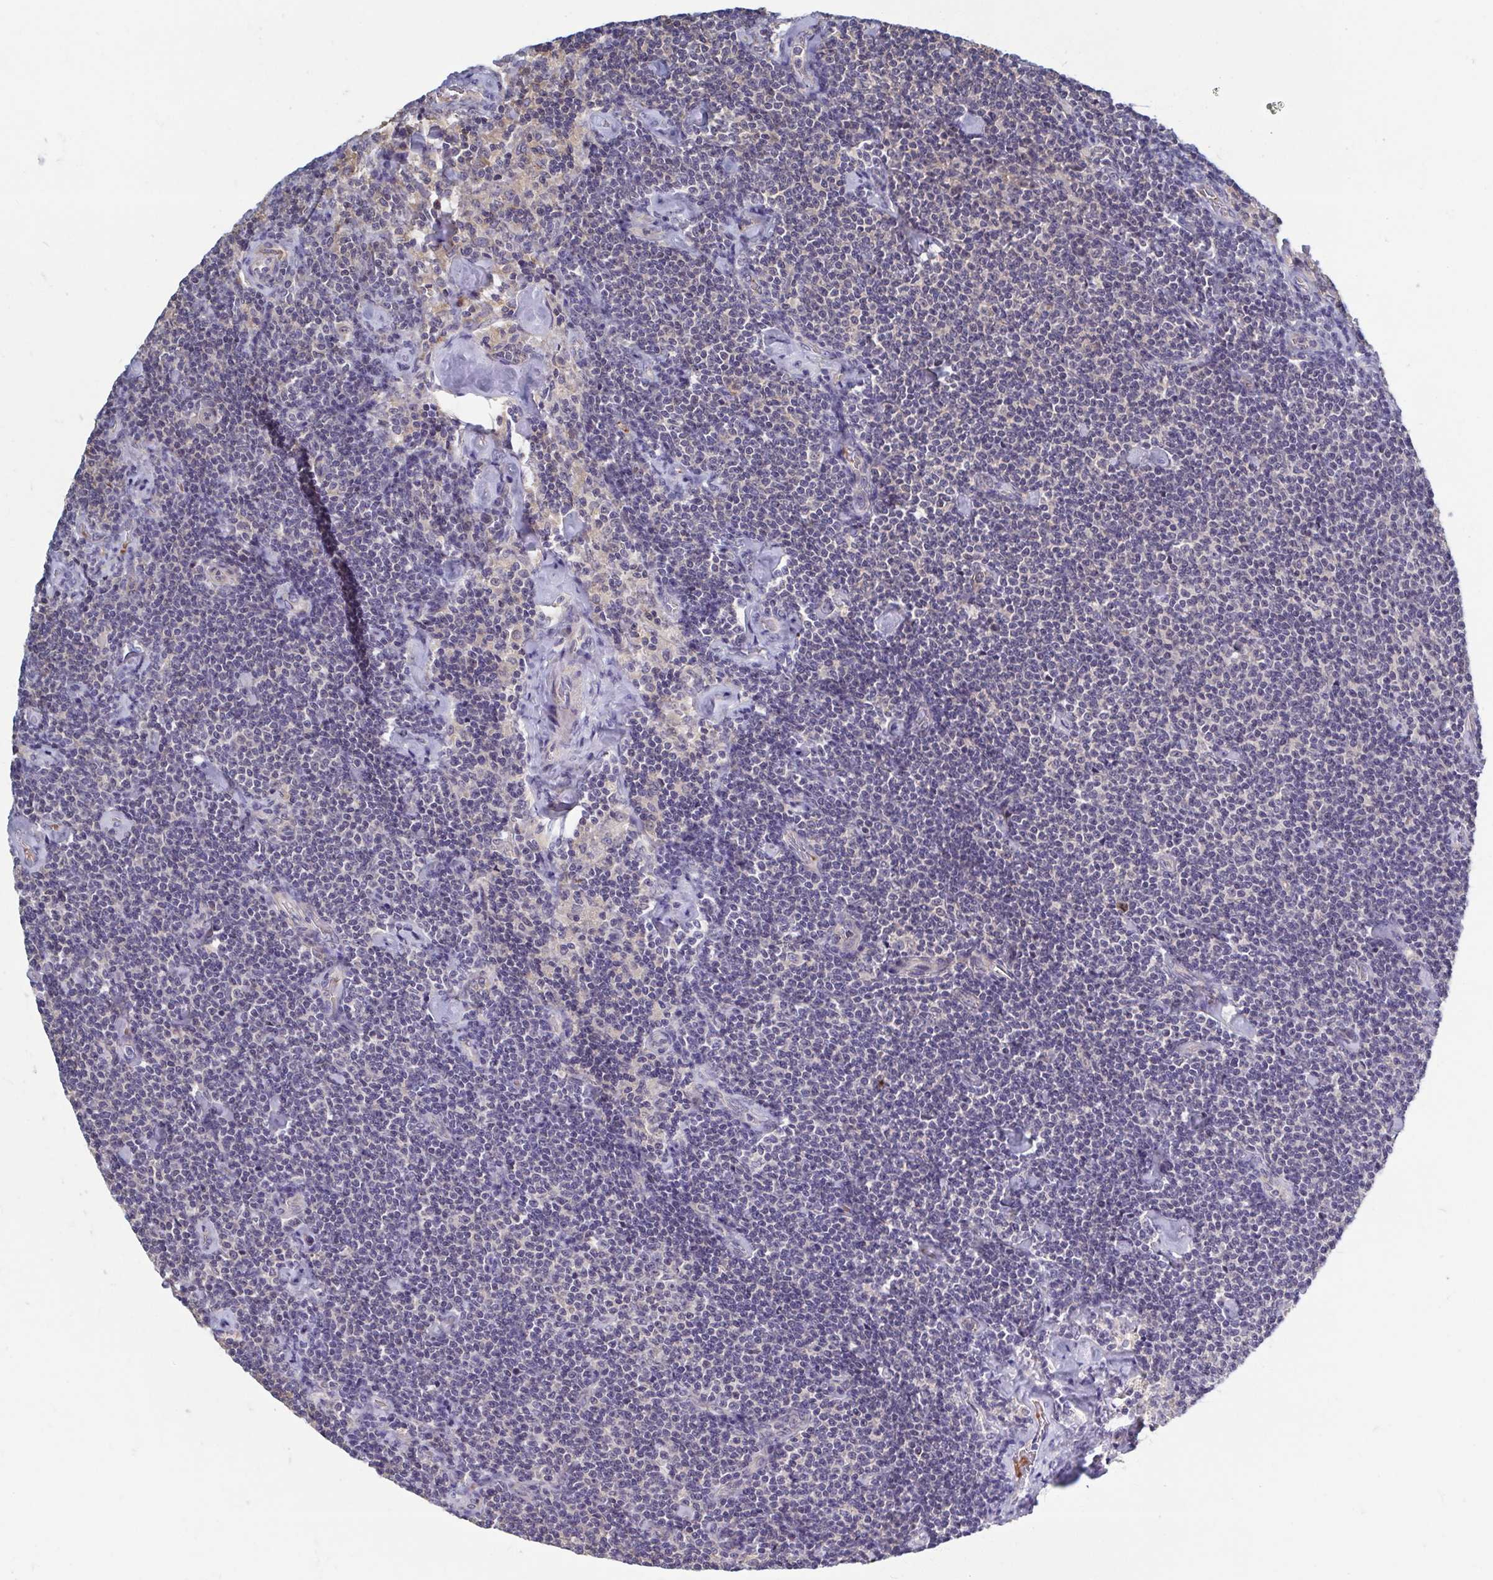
{"staining": {"intensity": "negative", "quantity": "none", "location": "none"}, "tissue": "lymphoma", "cell_type": "Tumor cells", "image_type": "cancer", "snomed": [{"axis": "morphology", "description": "Malignant lymphoma, non-Hodgkin's type, Low grade"}, {"axis": "topography", "description": "Lymph node"}], "caption": "Protein analysis of lymphoma displays no significant staining in tumor cells.", "gene": "LRRC38", "patient": {"sex": "male", "age": 81}}